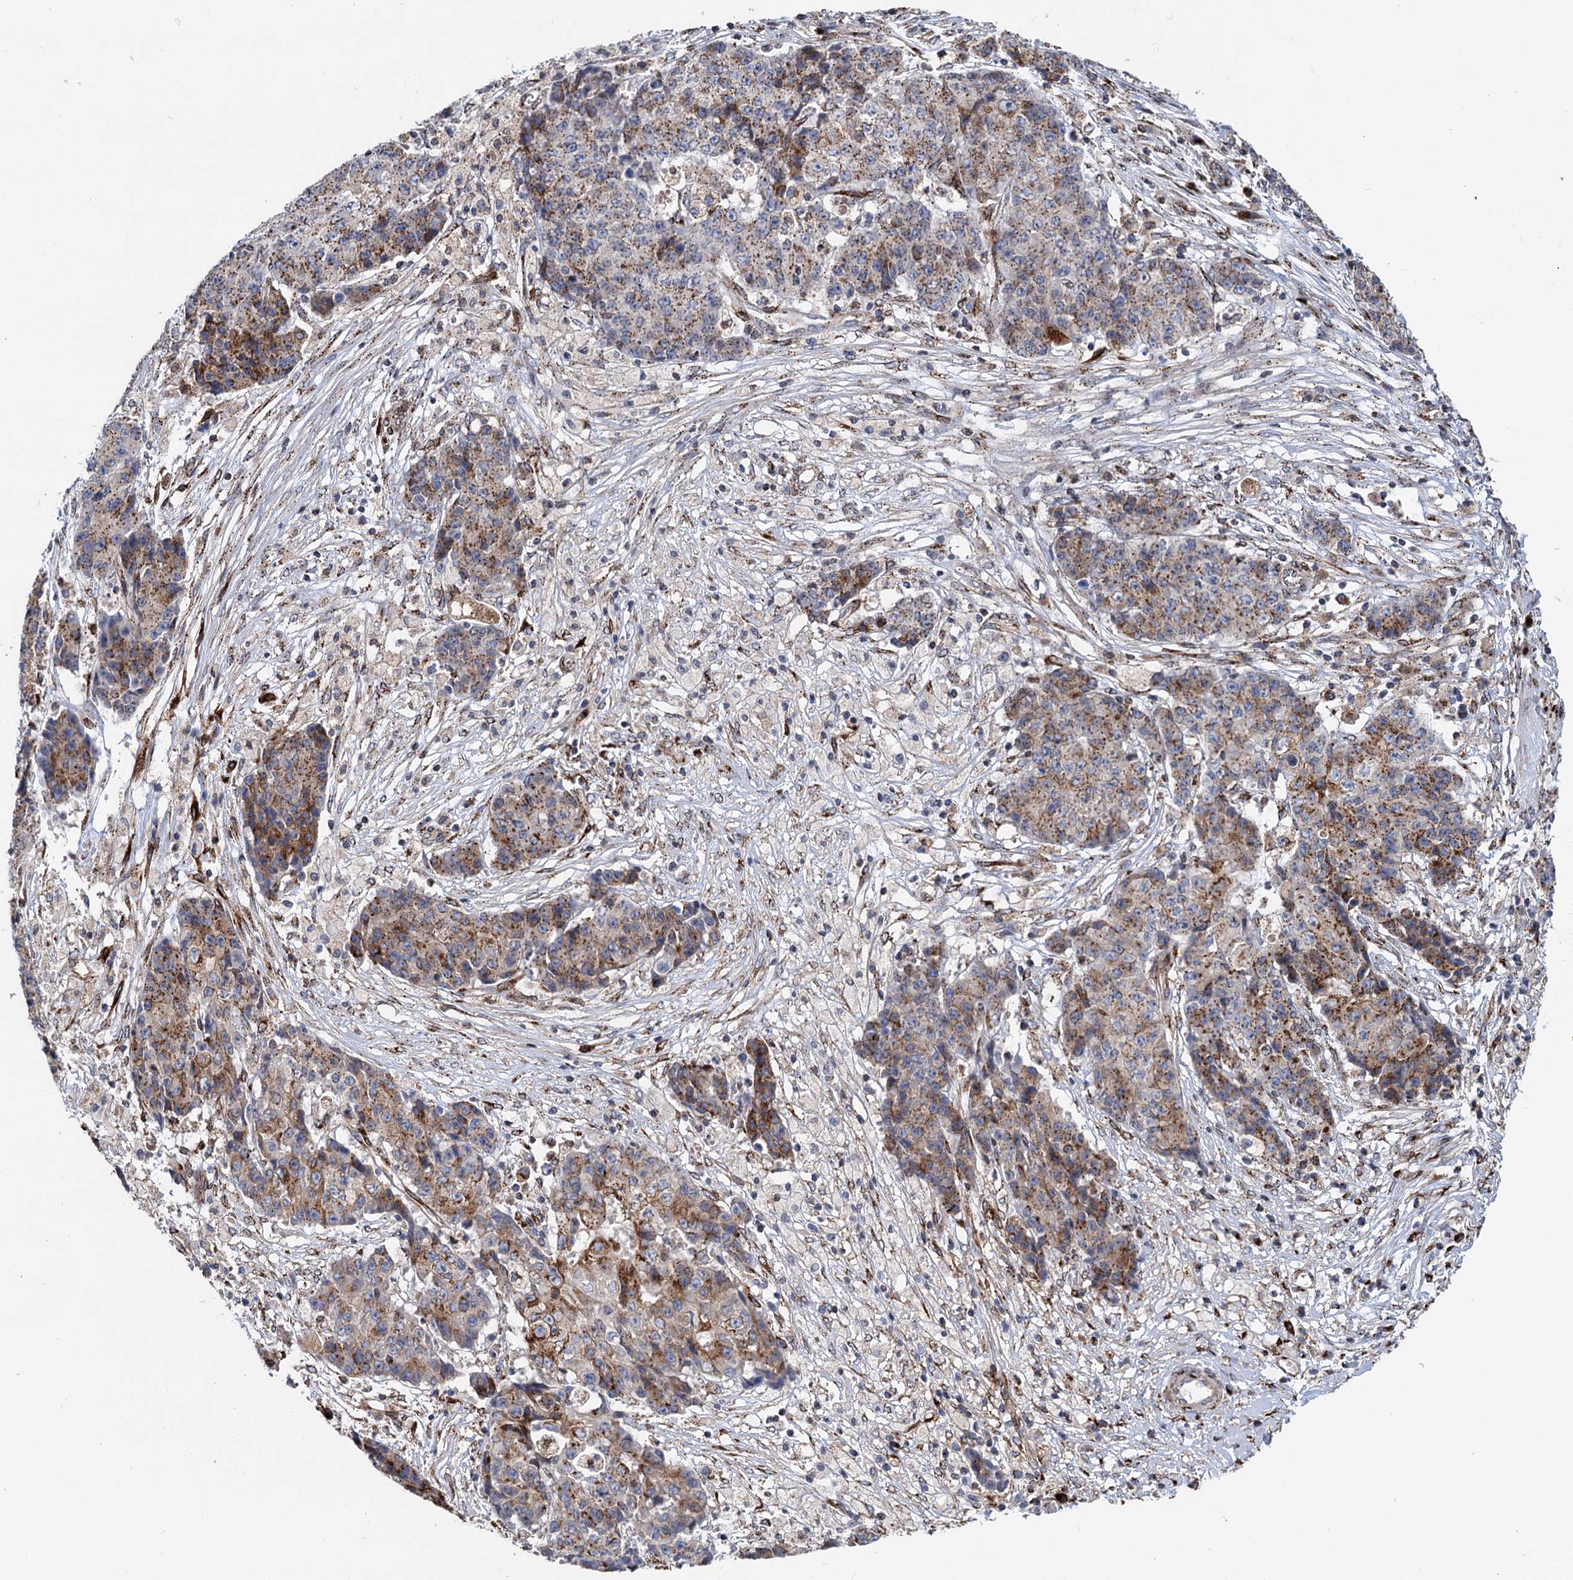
{"staining": {"intensity": "moderate", "quantity": ">75%", "location": "cytoplasmic/membranous"}, "tissue": "ovarian cancer", "cell_type": "Tumor cells", "image_type": "cancer", "snomed": [{"axis": "morphology", "description": "Carcinoma, endometroid"}, {"axis": "topography", "description": "Ovary"}], "caption": "Immunohistochemistry (DAB) staining of human ovarian cancer reveals moderate cytoplasmic/membranous protein staining in approximately >75% of tumor cells.", "gene": "SUPT20H", "patient": {"sex": "female", "age": 42}}